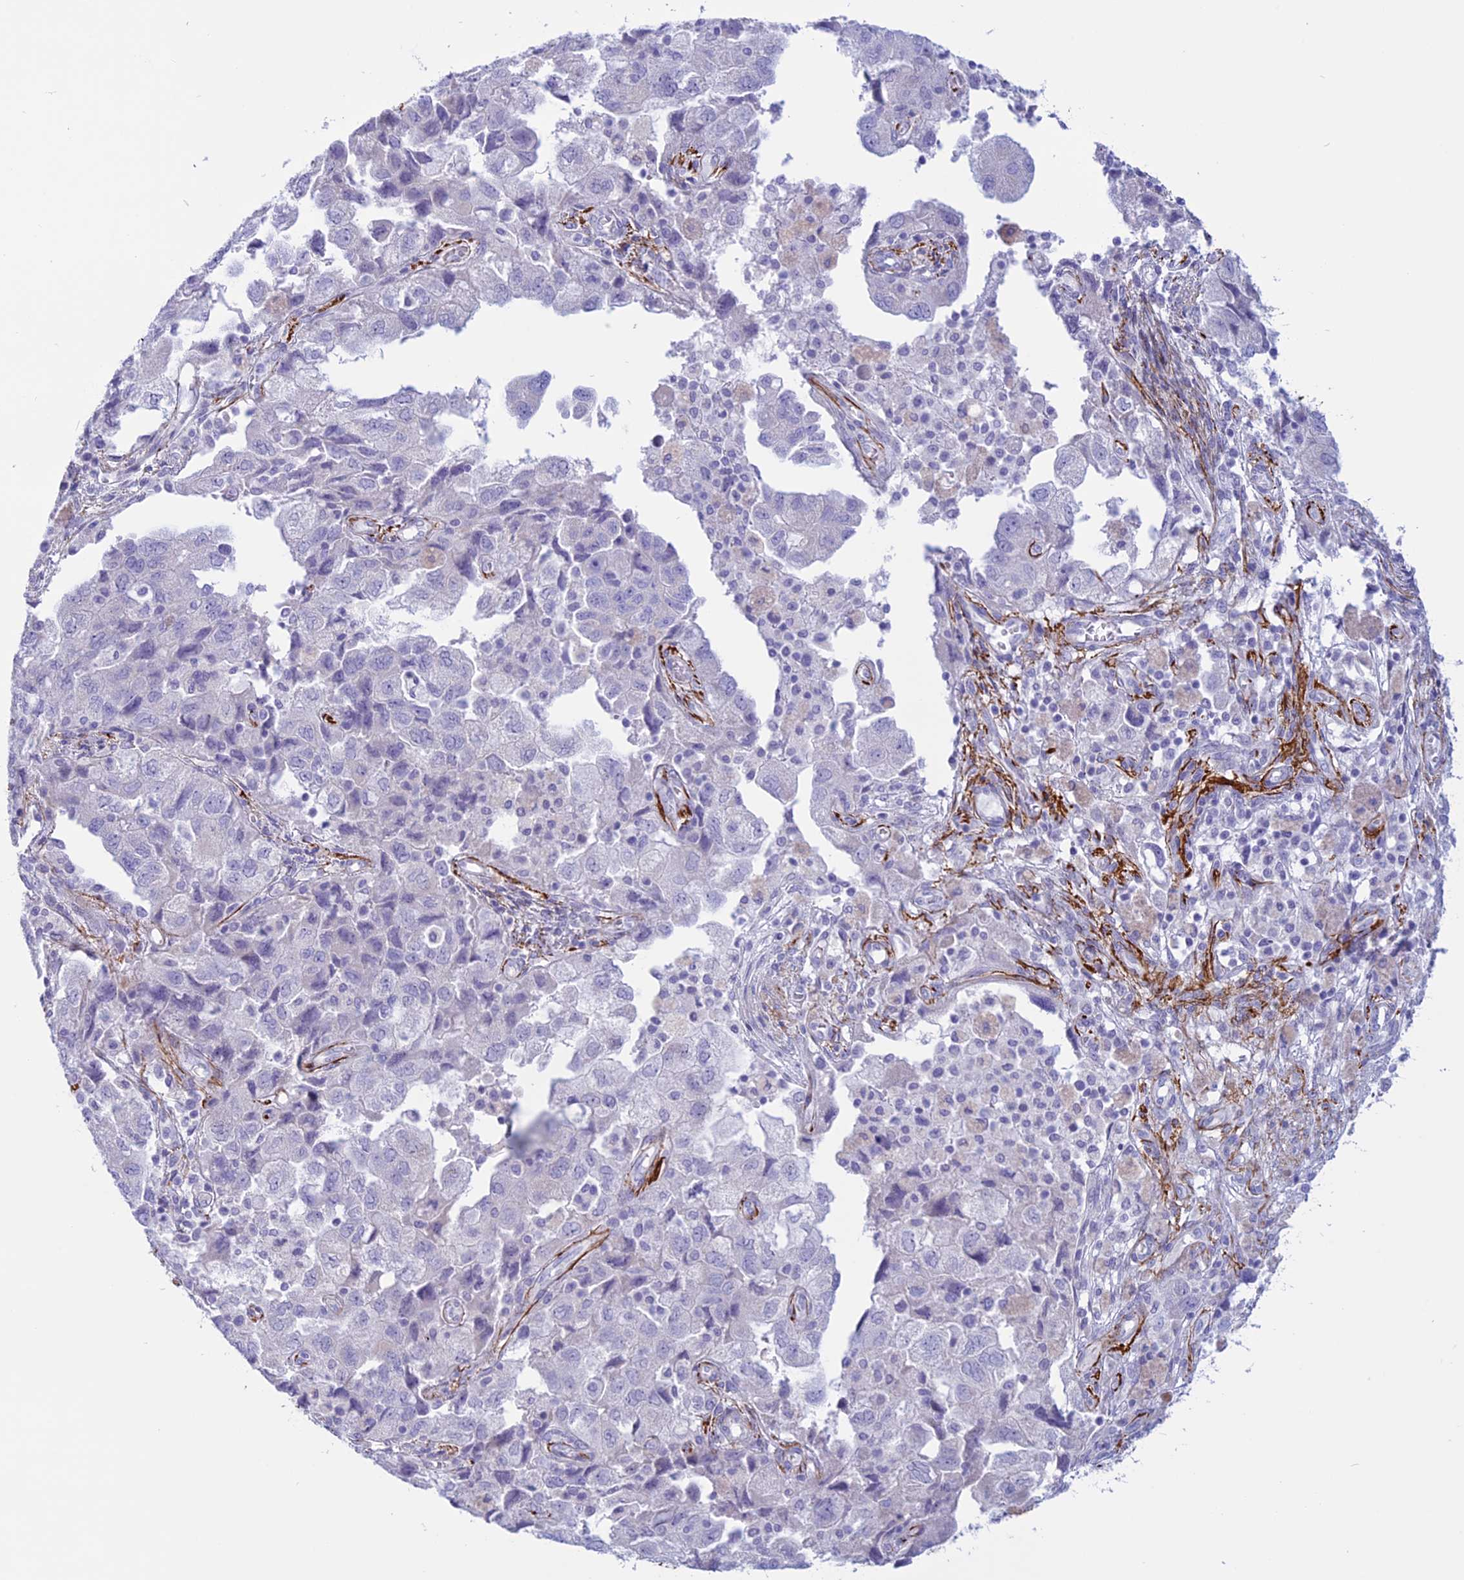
{"staining": {"intensity": "negative", "quantity": "none", "location": "none"}, "tissue": "ovarian cancer", "cell_type": "Tumor cells", "image_type": "cancer", "snomed": [{"axis": "morphology", "description": "Carcinoma, NOS"}, {"axis": "morphology", "description": "Cystadenocarcinoma, serous, NOS"}, {"axis": "topography", "description": "Ovary"}], "caption": "Protein analysis of ovarian serous cystadenocarcinoma demonstrates no significant expression in tumor cells. (DAB immunohistochemistry (IHC) with hematoxylin counter stain).", "gene": "SPHKAP", "patient": {"sex": "female", "age": 69}}